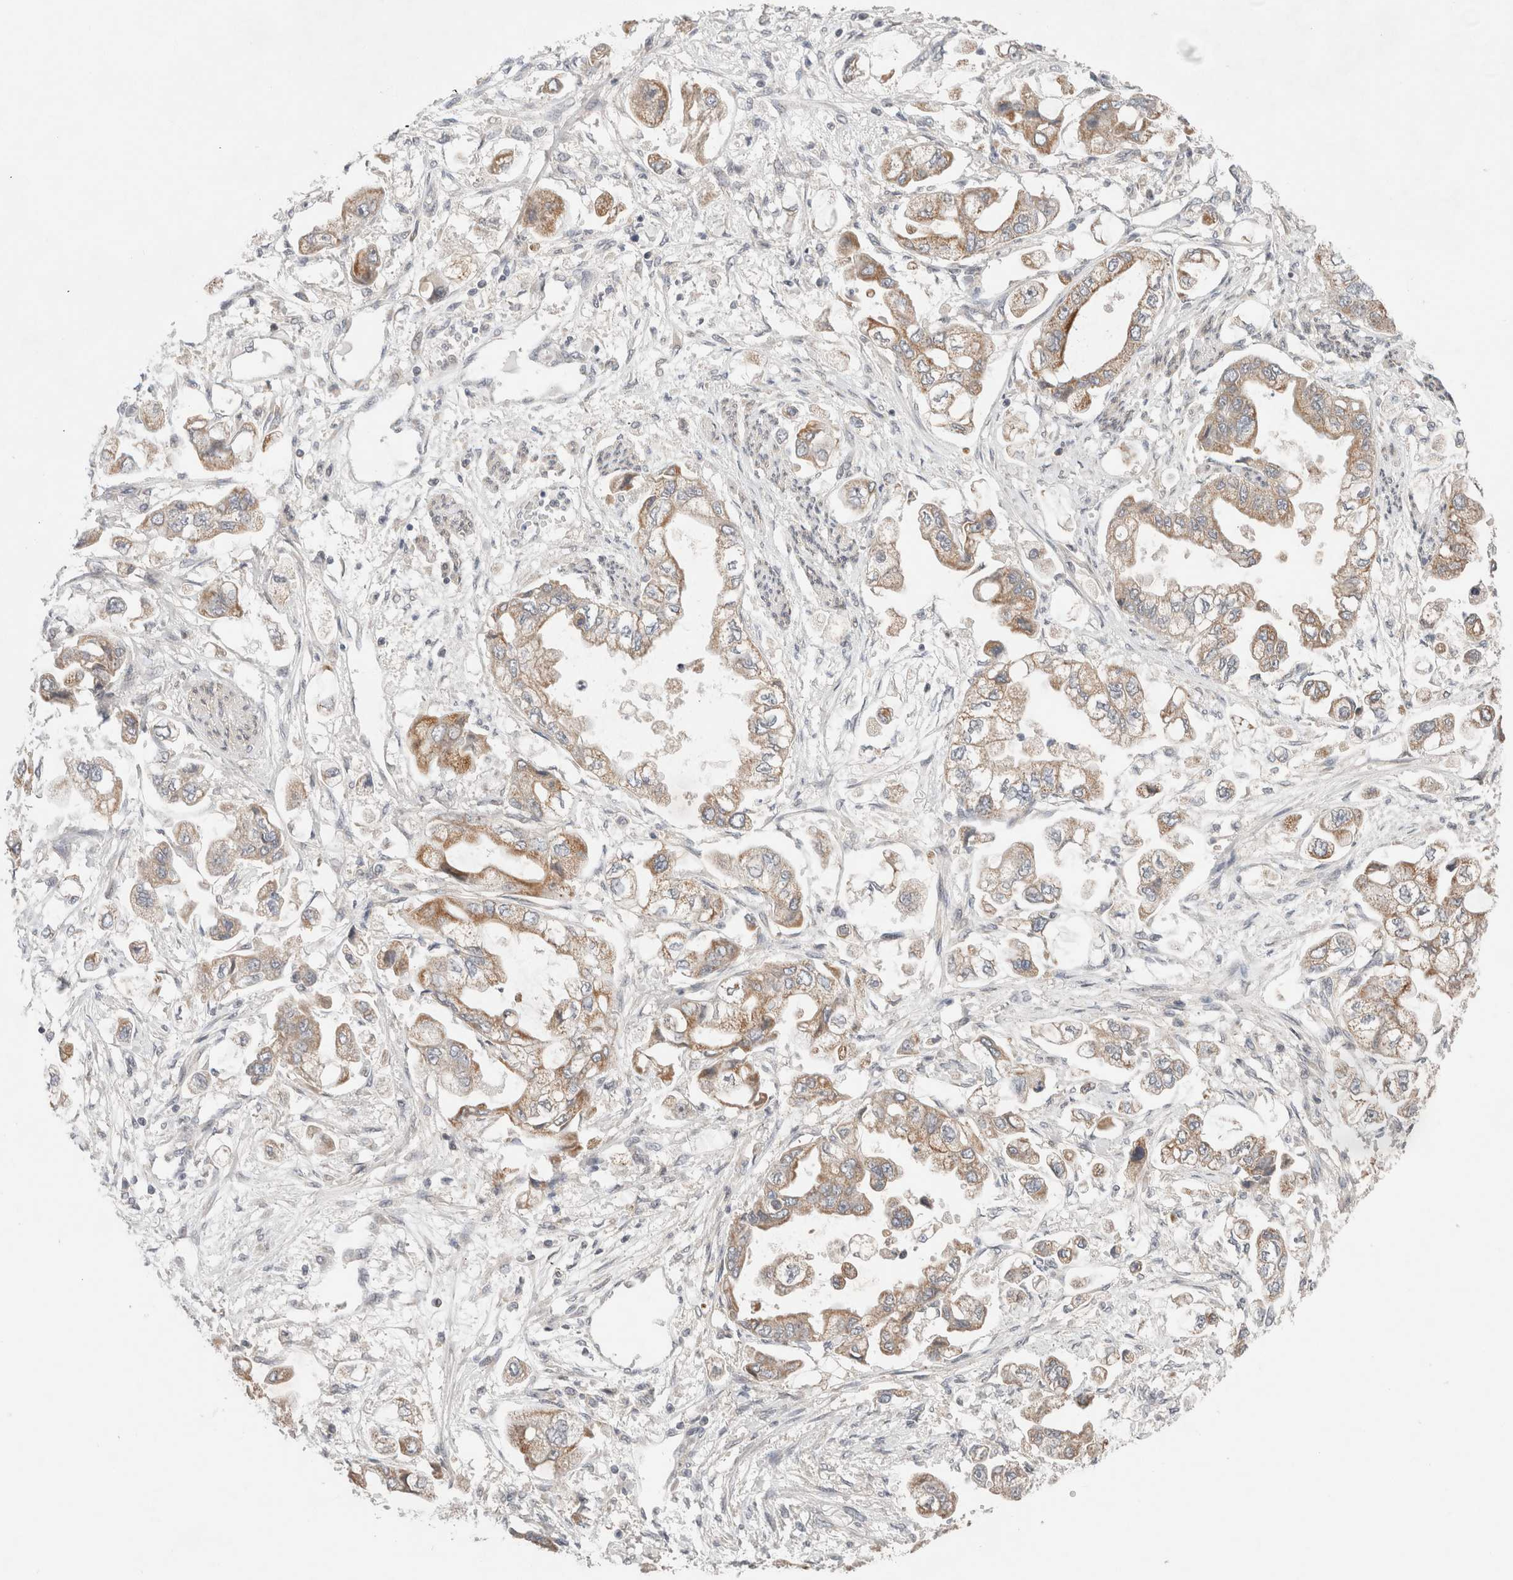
{"staining": {"intensity": "moderate", "quantity": ">75%", "location": "cytoplasmic/membranous"}, "tissue": "stomach cancer", "cell_type": "Tumor cells", "image_type": "cancer", "snomed": [{"axis": "morphology", "description": "Adenocarcinoma, NOS"}, {"axis": "topography", "description": "Stomach"}], "caption": "DAB immunohistochemical staining of human adenocarcinoma (stomach) shows moderate cytoplasmic/membranous protein positivity in about >75% of tumor cells.", "gene": "ERI3", "patient": {"sex": "male", "age": 62}}